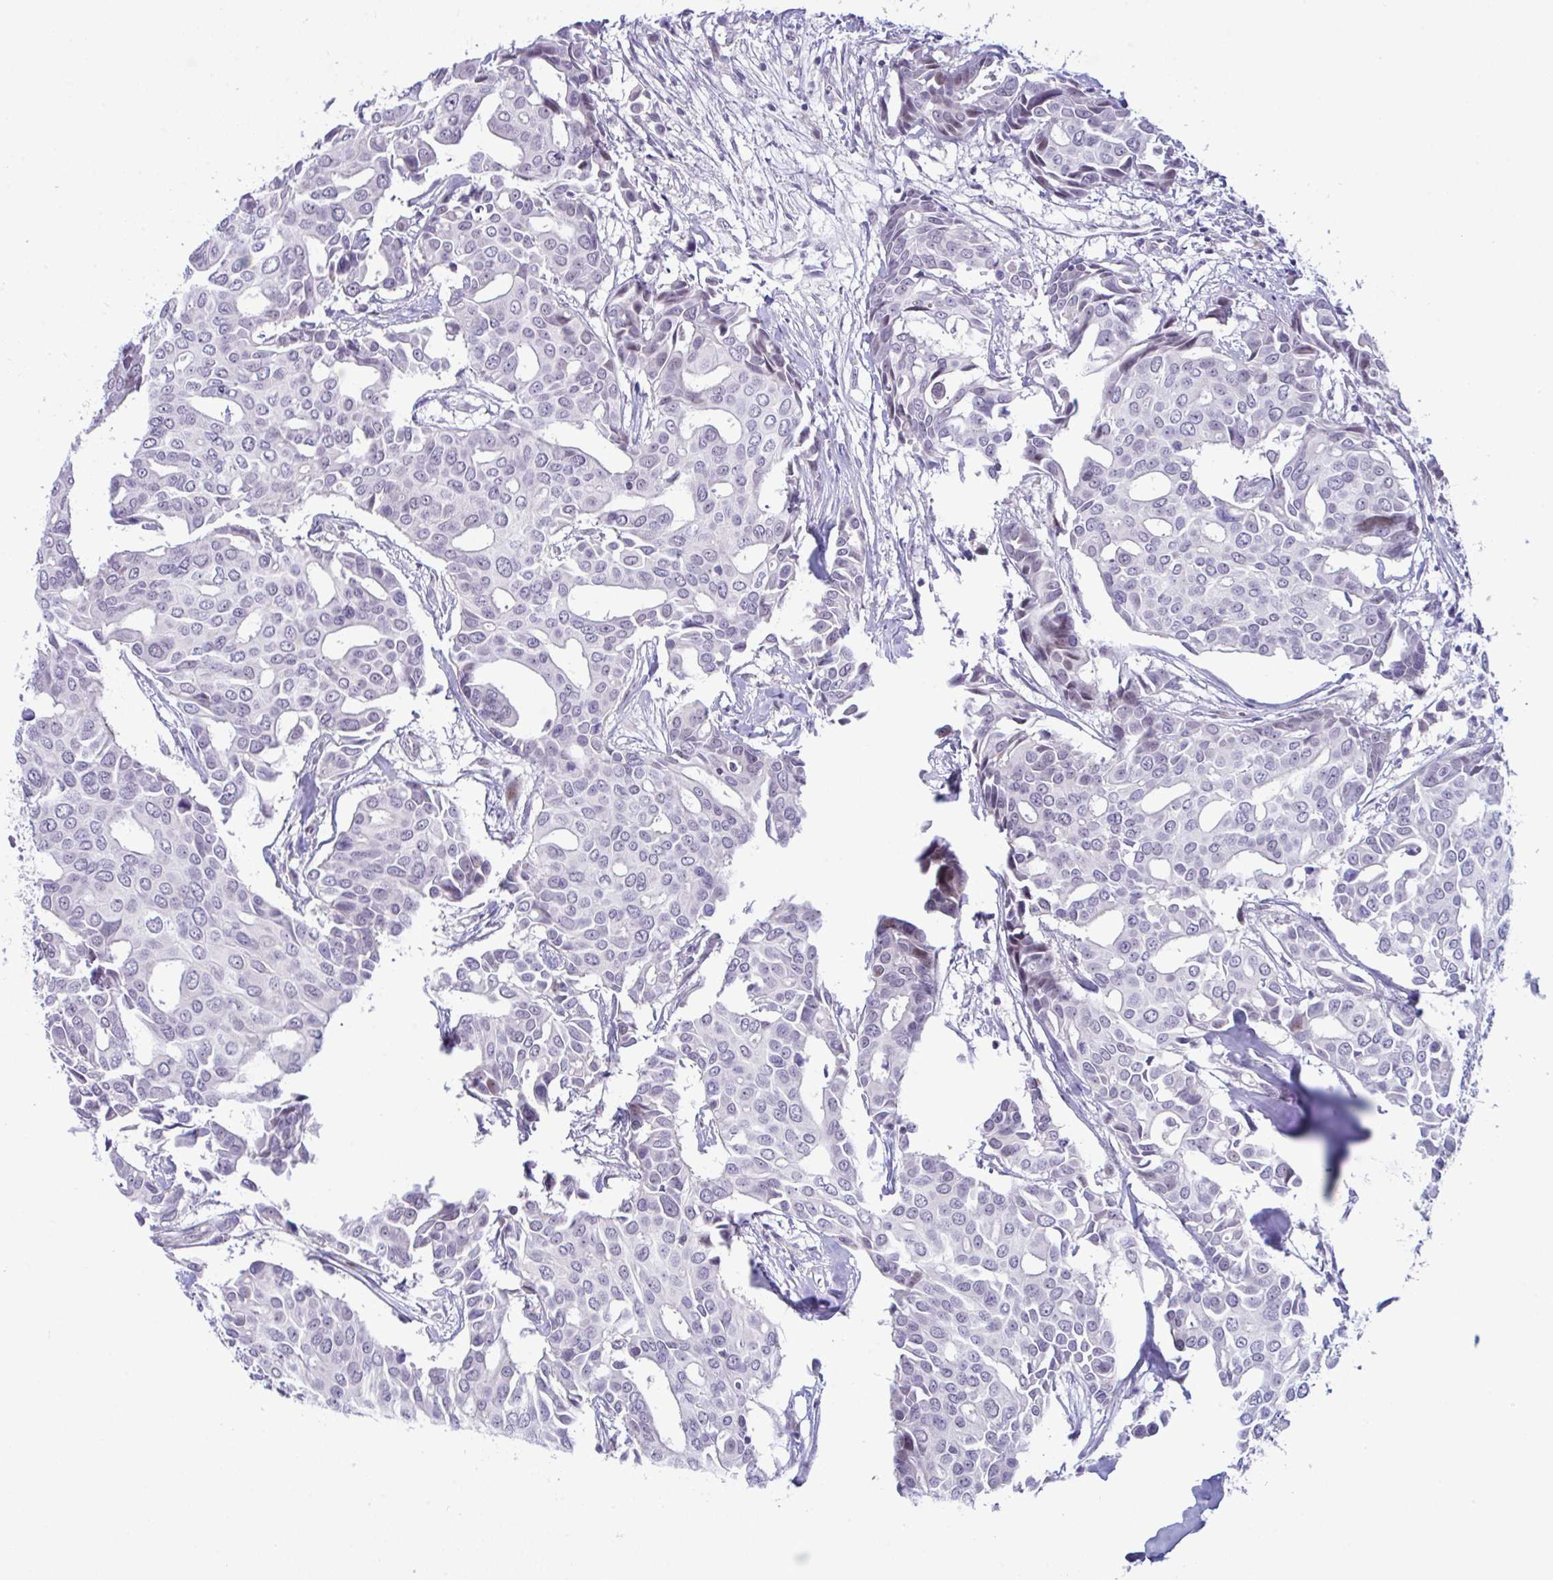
{"staining": {"intensity": "weak", "quantity": "<25%", "location": "nuclear"}, "tissue": "breast cancer", "cell_type": "Tumor cells", "image_type": "cancer", "snomed": [{"axis": "morphology", "description": "Duct carcinoma"}, {"axis": "topography", "description": "Breast"}], "caption": "This is a micrograph of immunohistochemistry (IHC) staining of intraductal carcinoma (breast), which shows no staining in tumor cells. (DAB immunohistochemistry with hematoxylin counter stain).", "gene": "USP35", "patient": {"sex": "female", "age": 54}}